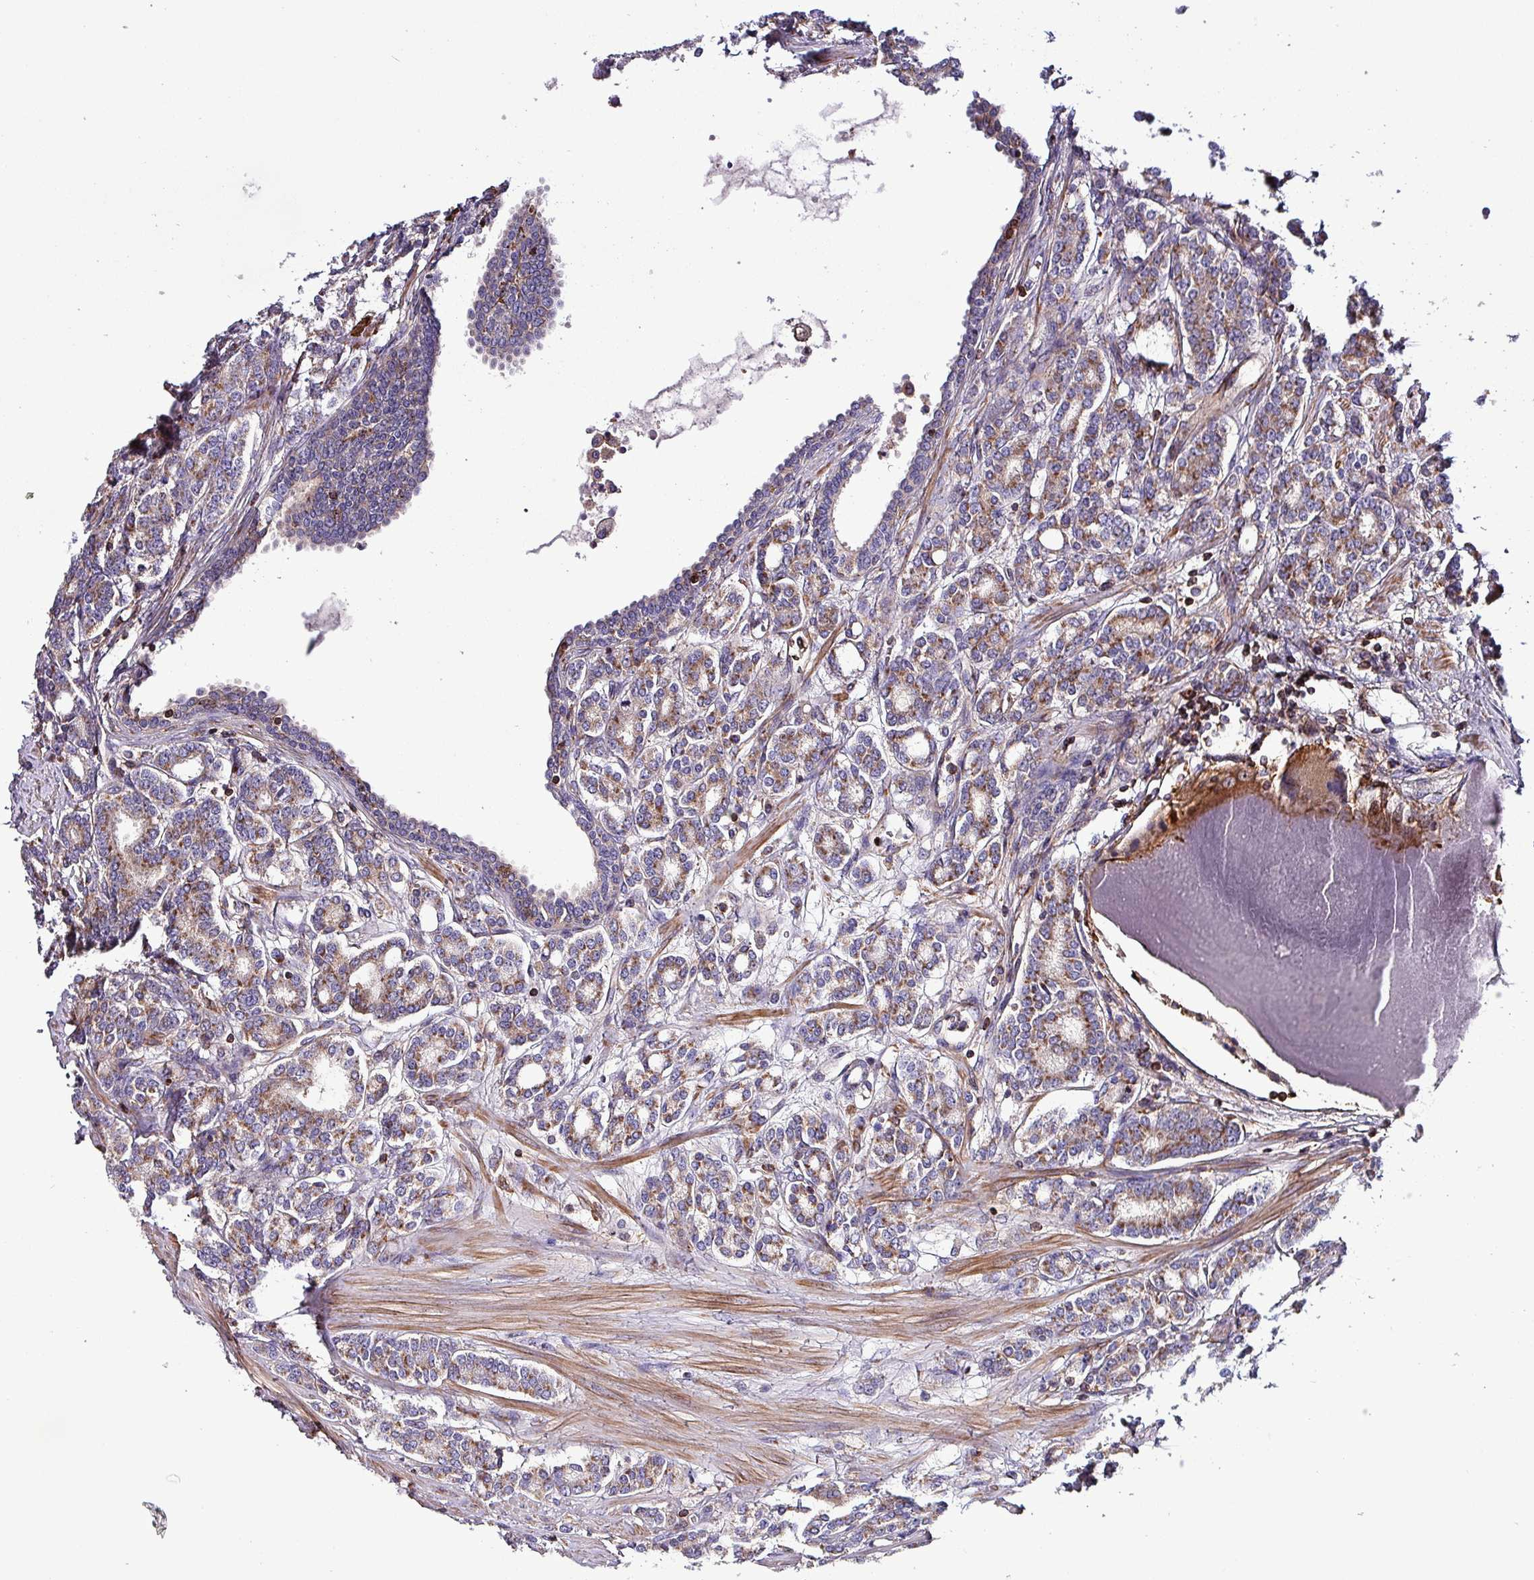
{"staining": {"intensity": "weak", "quantity": ">75%", "location": "cytoplasmic/membranous"}, "tissue": "prostate cancer", "cell_type": "Tumor cells", "image_type": "cancer", "snomed": [{"axis": "morphology", "description": "Adenocarcinoma, High grade"}, {"axis": "topography", "description": "Prostate"}], "caption": "High-grade adenocarcinoma (prostate) stained with a protein marker demonstrates weak staining in tumor cells.", "gene": "VAMP4", "patient": {"sex": "male", "age": 62}}